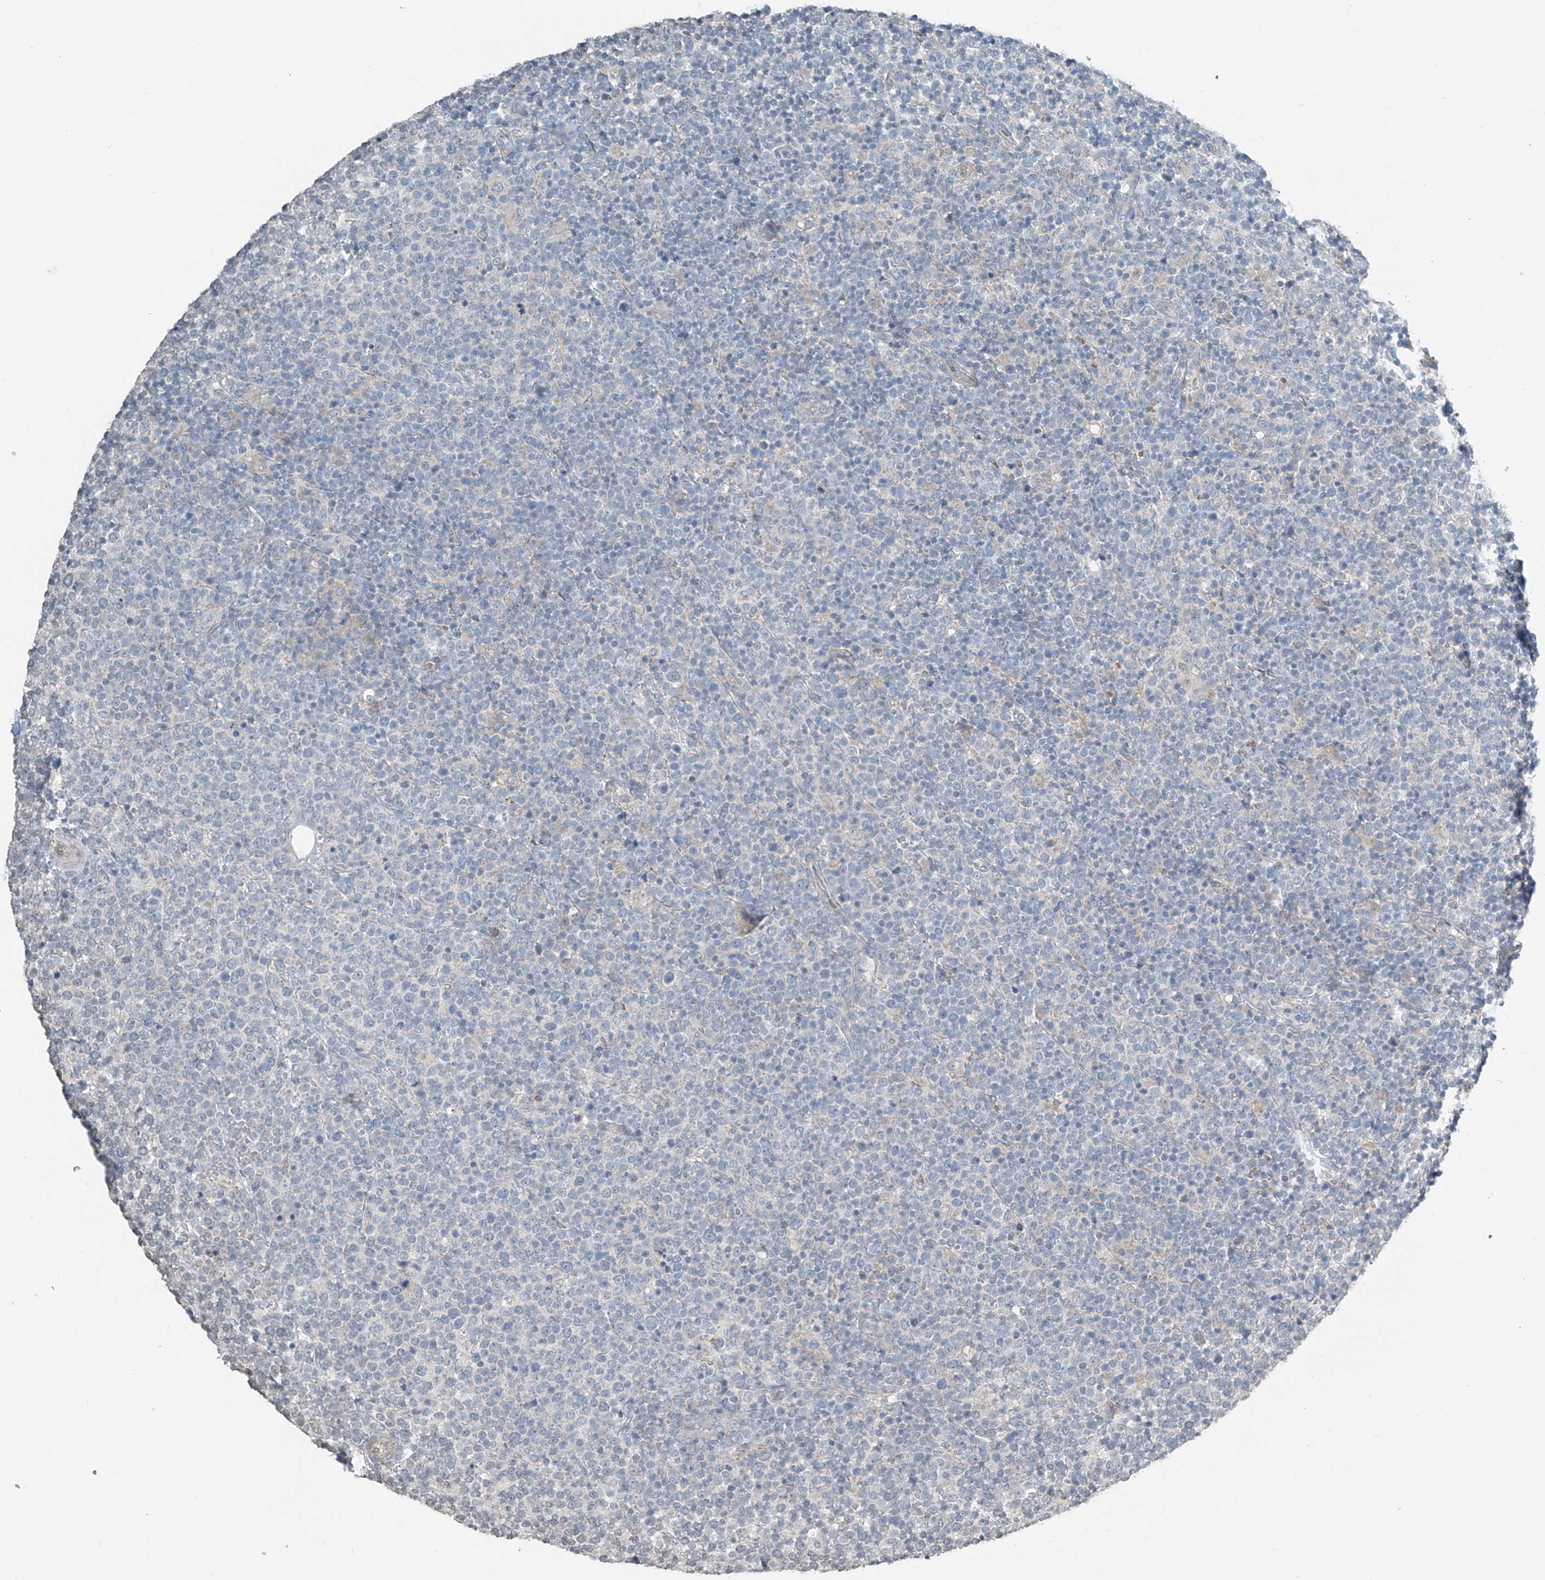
{"staining": {"intensity": "negative", "quantity": "none", "location": "none"}, "tissue": "lymphoma", "cell_type": "Tumor cells", "image_type": "cancer", "snomed": [{"axis": "morphology", "description": "Malignant lymphoma, non-Hodgkin's type, High grade"}, {"axis": "topography", "description": "Lymph node"}], "caption": "Immunohistochemistry image of lymphoma stained for a protein (brown), which reveals no positivity in tumor cells.", "gene": "HOXA11", "patient": {"sex": "male", "age": 61}}